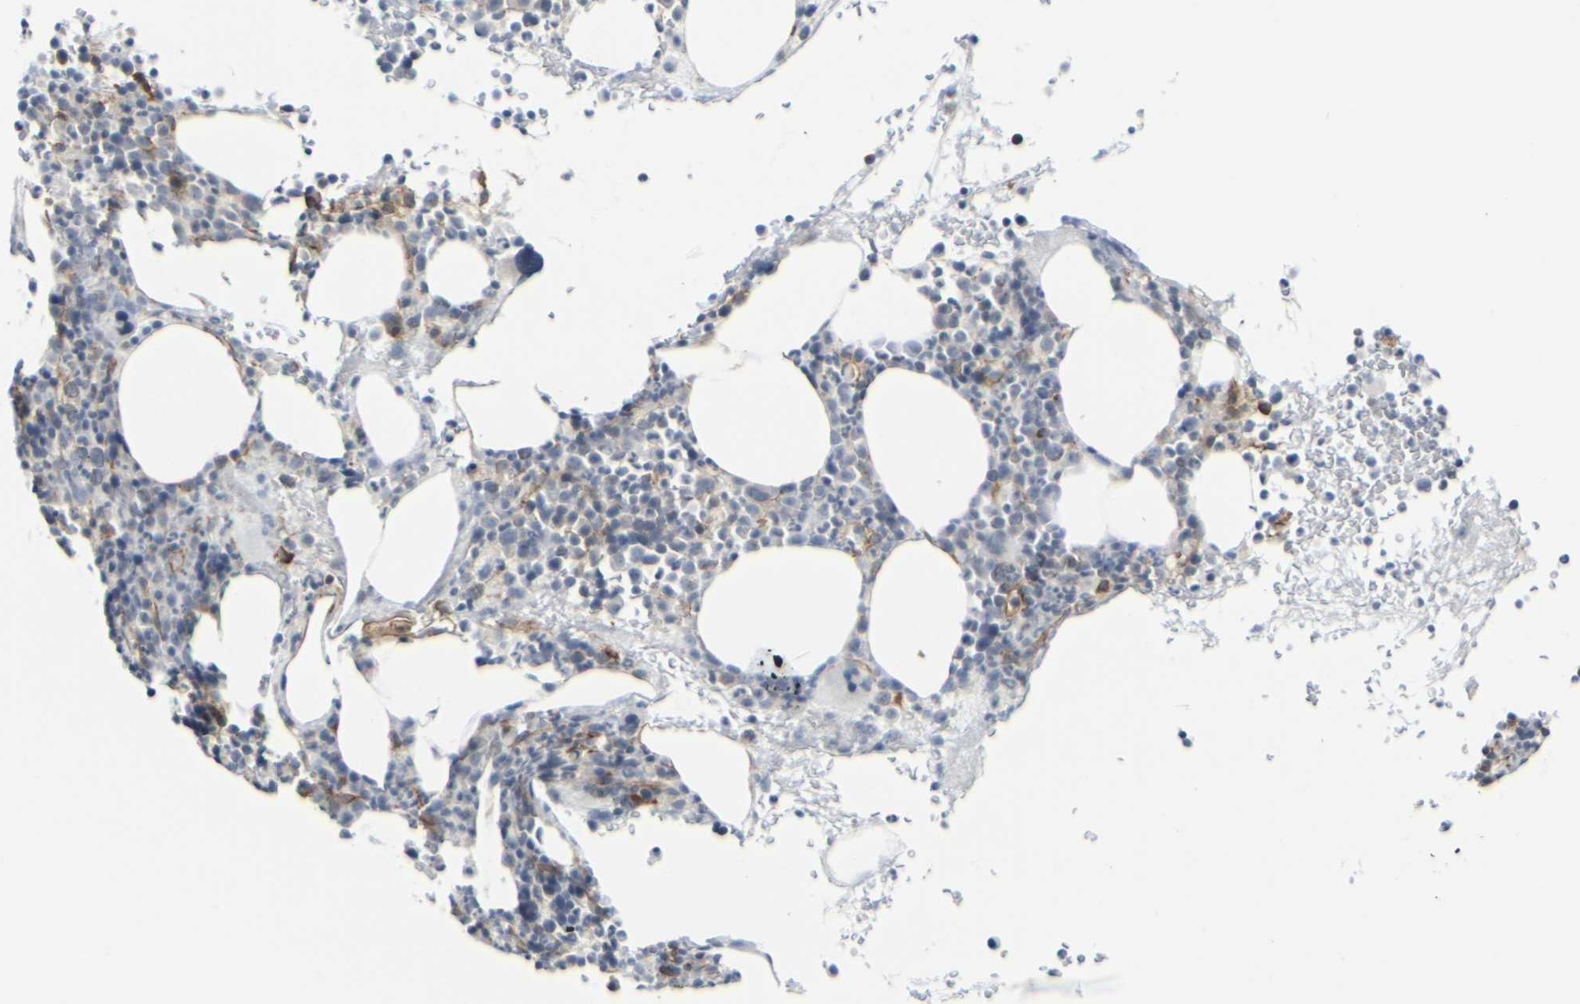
{"staining": {"intensity": "moderate", "quantity": "<25%", "location": "cytoplasmic/membranous"}, "tissue": "bone marrow", "cell_type": "Hematopoietic cells", "image_type": "normal", "snomed": [{"axis": "morphology", "description": "Normal tissue, NOS"}, {"axis": "morphology", "description": "Inflammation, NOS"}, {"axis": "topography", "description": "Bone marrow"}], "caption": "The immunohistochemical stain shows moderate cytoplasmic/membranous positivity in hematopoietic cells of unremarkable bone marrow. (DAB (3,3'-diaminobenzidine) = brown stain, brightfield microscopy at high magnification).", "gene": "MYOF", "patient": {"sex": "male", "age": 73}}